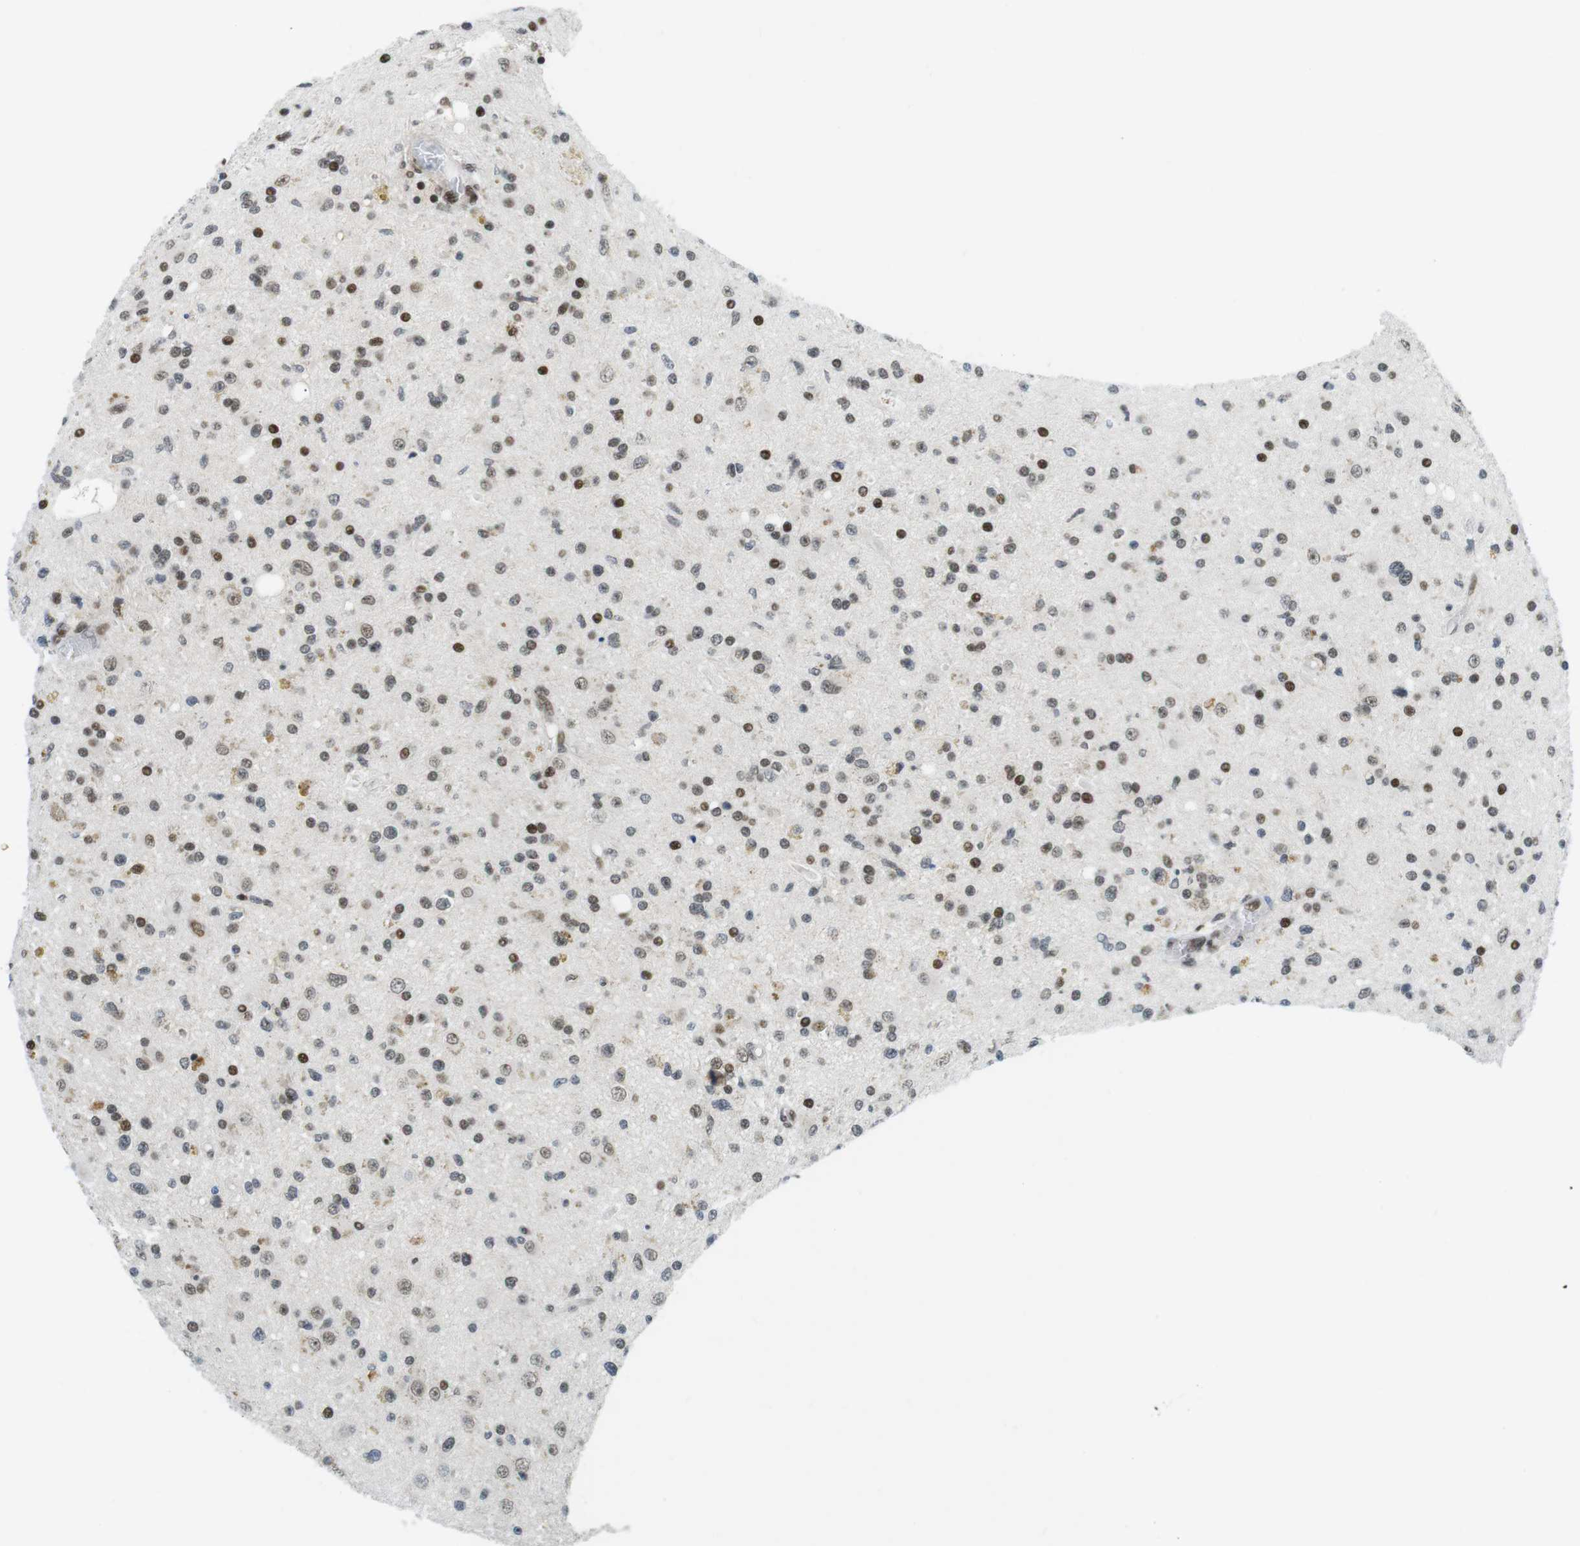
{"staining": {"intensity": "strong", "quantity": "25%-75%", "location": "nuclear"}, "tissue": "glioma", "cell_type": "Tumor cells", "image_type": "cancer", "snomed": [{"axis": "morphology", "description": "Glioma, malignant, High grade"}, {"axis": "topography", "description": "Brain"}], "caption": "Strong nuclear expression is identified in approximately 25%-75% of tumor cells in glioma.", "gene": "CDC27", "patient": {"sex": "male", "age": 33}}